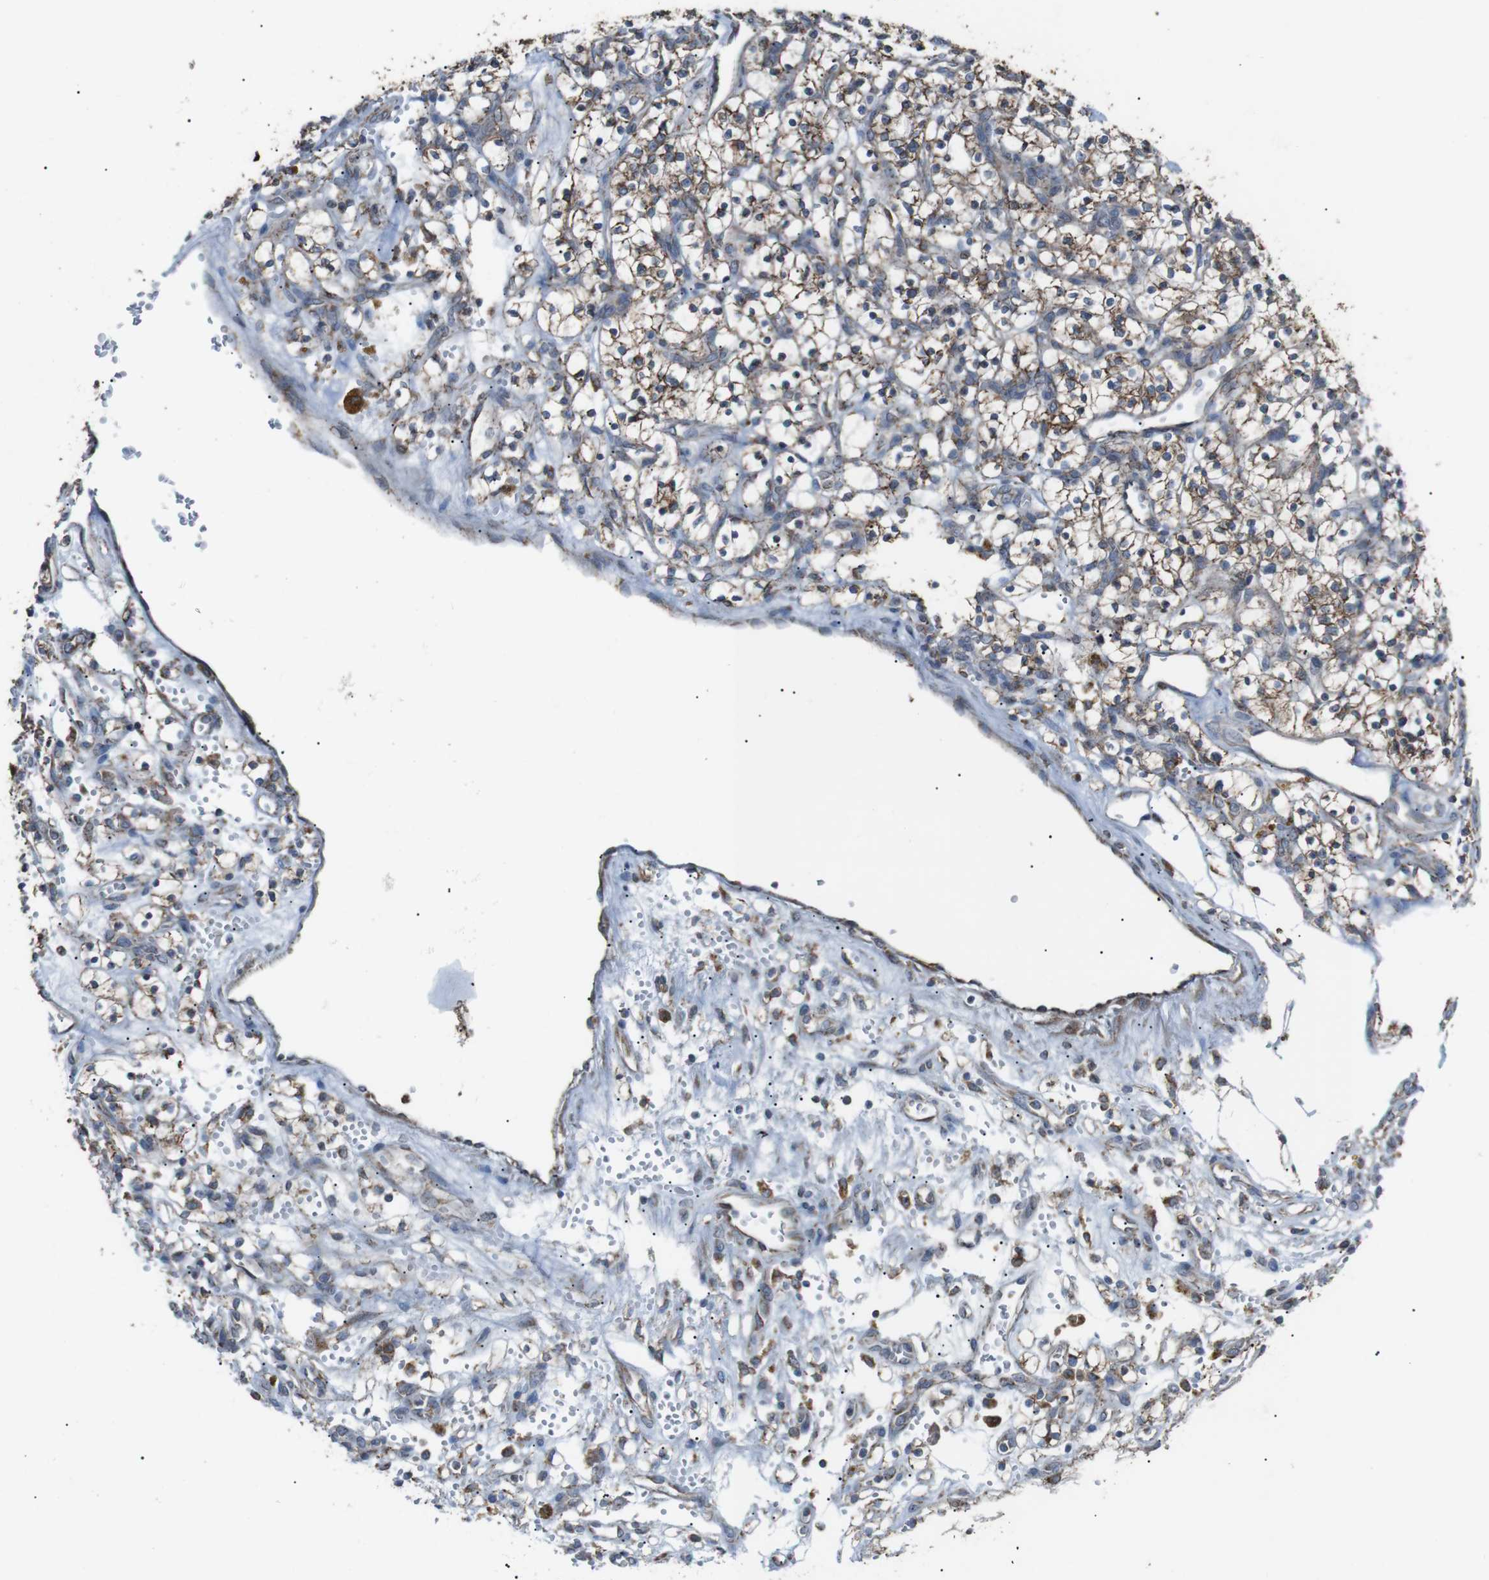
{"staining": {"intensity": "moderate", "quantity": ">75%", "location": "cytoplasmic/membranous"}, "tissue": "renal cancer", "cell_type": "Tumor cells", "image_type": "cancer", "snomed": [{"axis": "morphology", "description": "Adenocarcinoma, NOS"}, {"axis": "topography", "description": "Kidney"}], "caption": "Protein expression analysis of renal cancer (adenocarcinoma) reveals moderate cytoplasmic/membranous staining in approximately >75% of tumor cells.", "gene": "CISD2", "patient": {"sex": "female", "age": 57}}